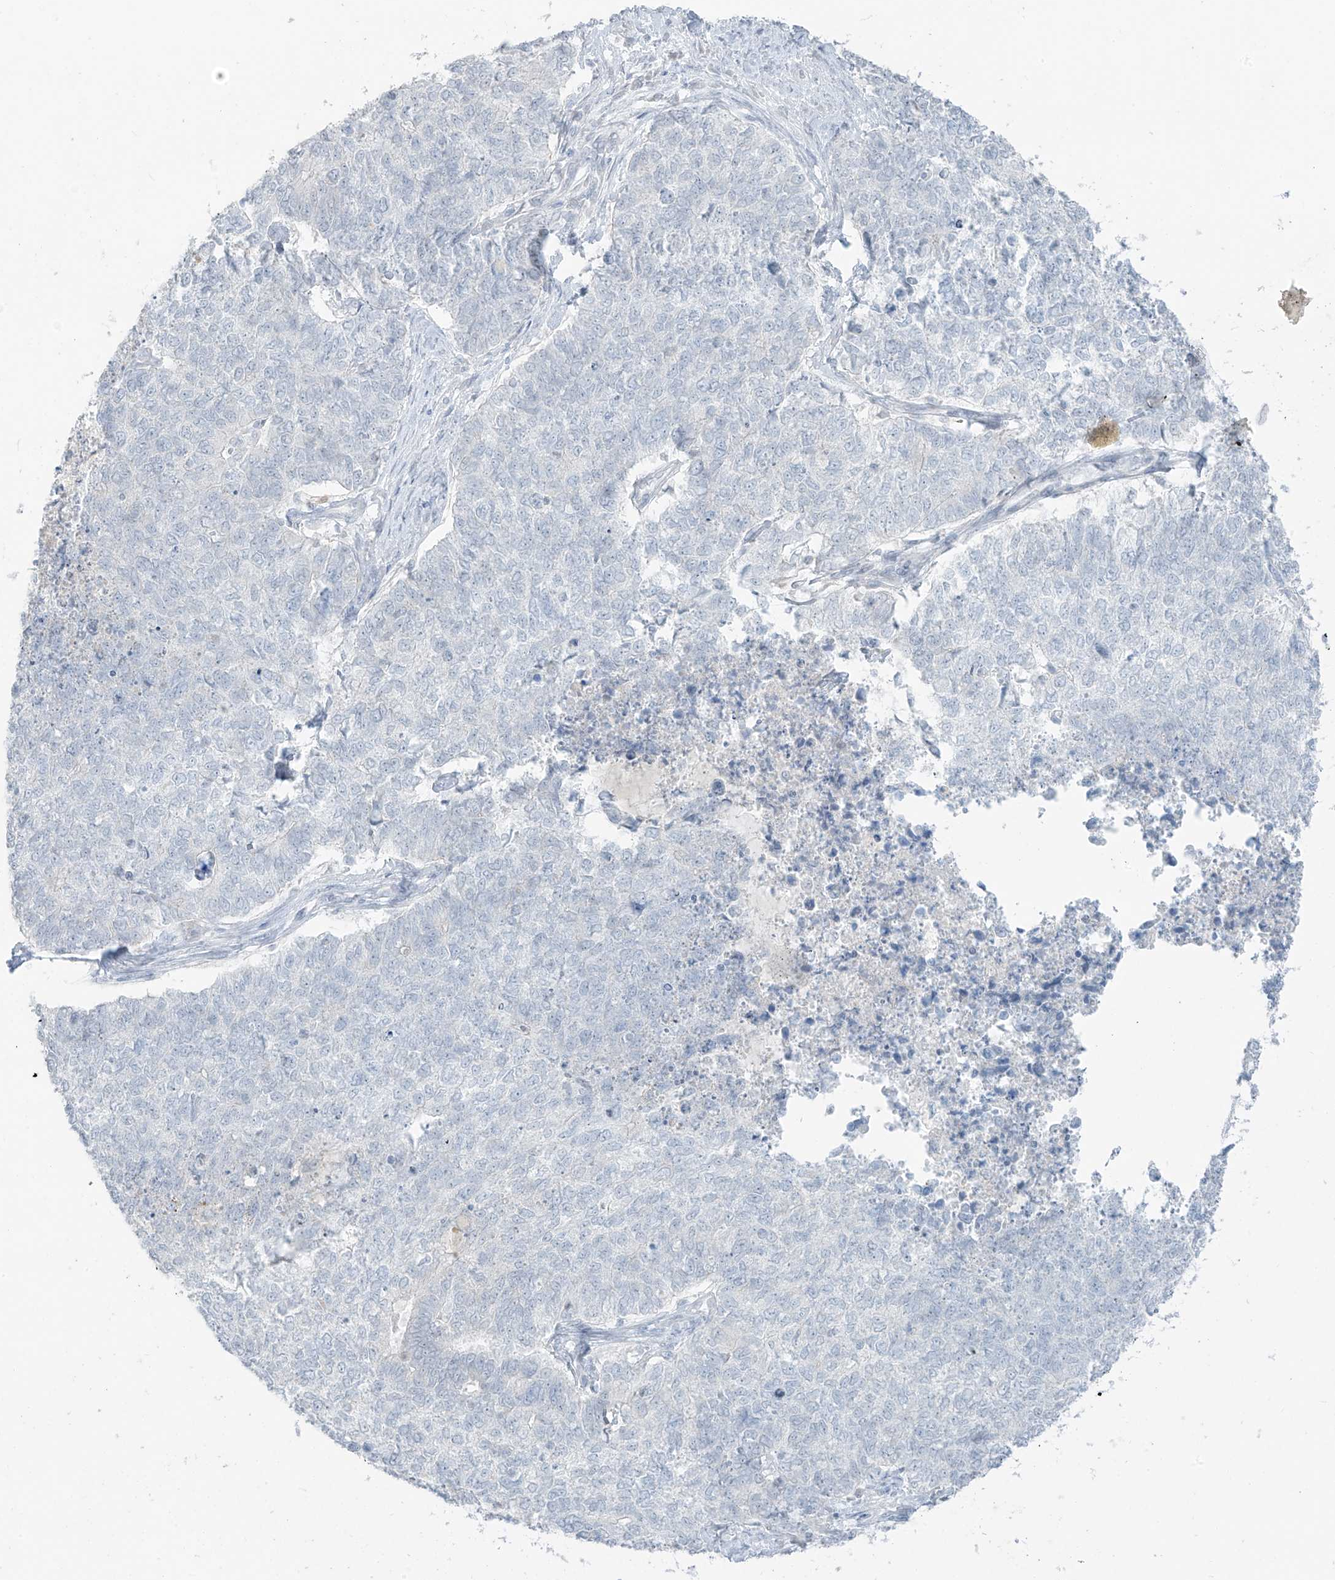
{"staining": {"intensity": "negative", "quantity": "none", "location": "none"}, "tissue": "cervical cancer", "cell_type": "Tumor cells", "image_type": "cancer", "snomed": [{"axis": "morphology", "description": "Squamous cell carcinoma, NOS"}, {"axis": "topography", "description": "Cervix"}], "caption": "This is an IHC image of cervical cancer (squamous cell carcinoma). There is no positivity in tumor cells.", "gene": "PRDM6", "patient": {"sex": "female", "age": 63}}